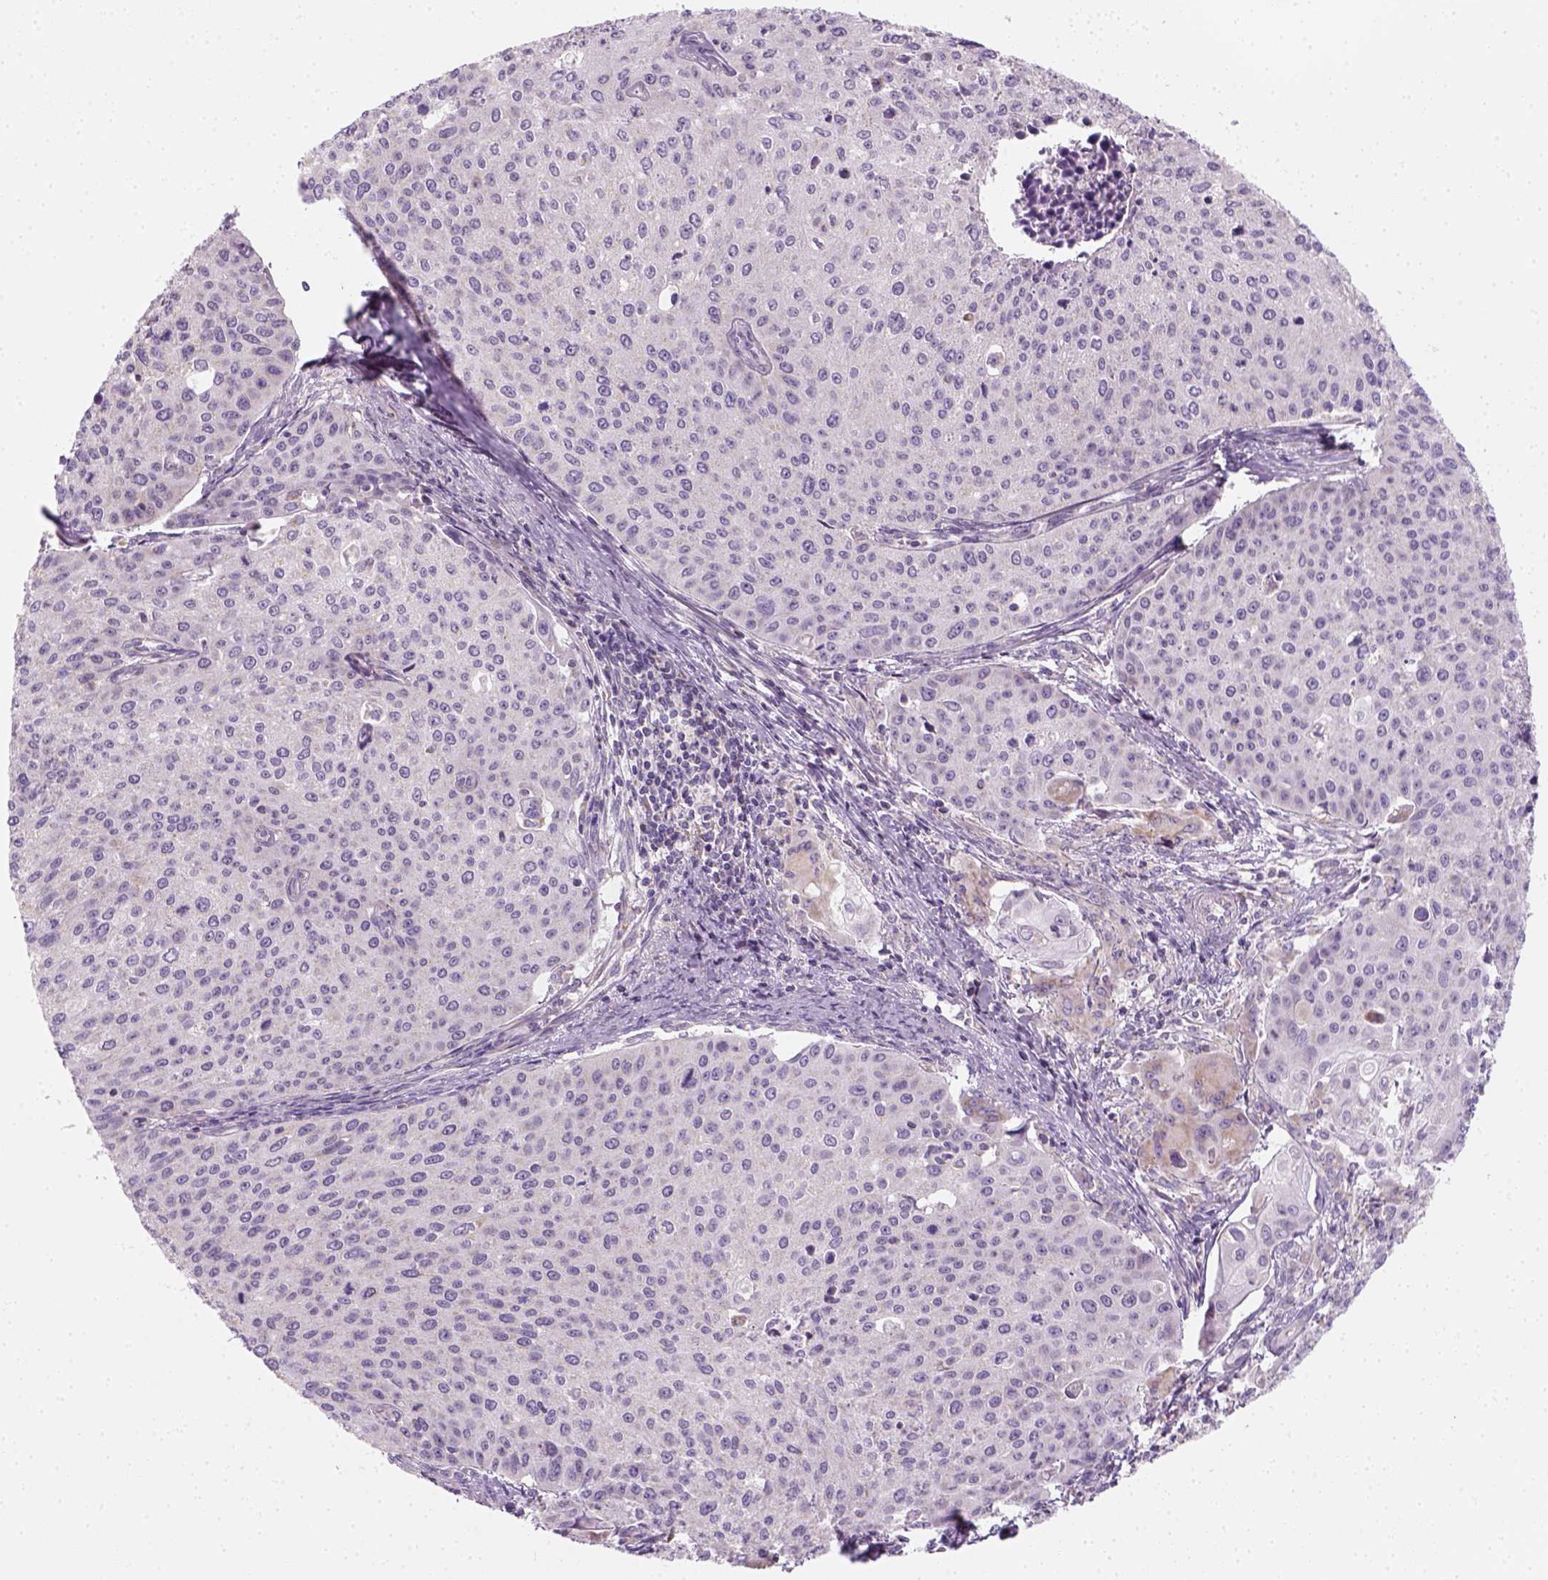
{"staining": {"intensity": "negative", "quantity": "none", "location": "none"}, "tissue": "cervical cancer", "cell_type": "Tumor cells", "image_type": "cancer", "snomed": [{"axis": "morphology", "description": "Squamous cell carcinoma, NOS"}, {"axis": "topography", "description": "Cervix"}], "caption": "Tumor cells show no significant positivity in squamous cell carcinoma (cervical).", "gene": "AWAT2", "patient": {"sex": "female", "age": 38}}